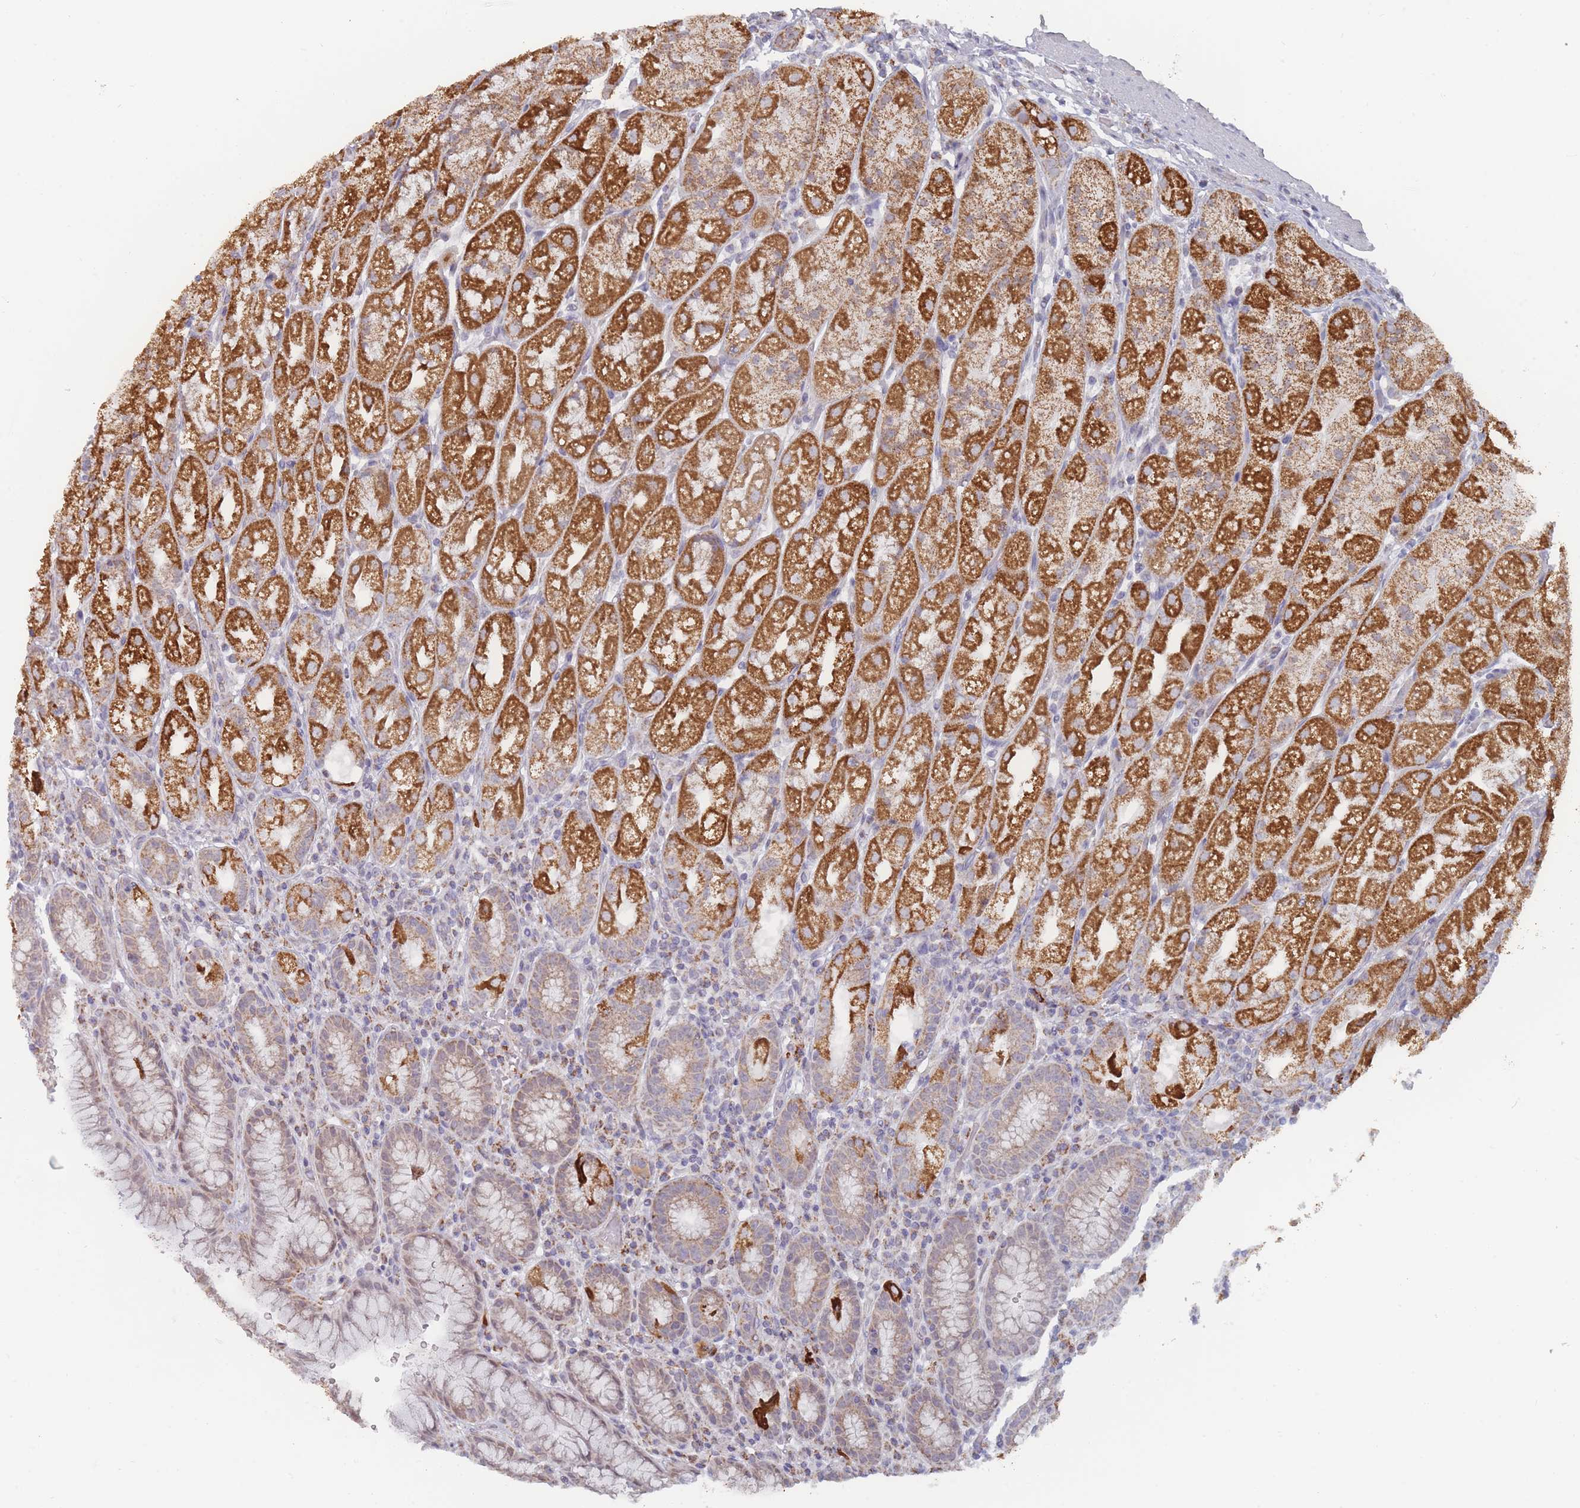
{"staining": {"intensity": "strong", "quantity": "25%-75%", "location": "cytoplasmic/membranous"}, "tissue": "stomach", "cell_type": "Glandular cells", "image_type": "normal", "snomed": [{"axis": "morphology", "description": "Normal tissue, NOS"}, {"axis": "topography", "description": "Stomach, upper"}], "caption": "Immunohistochemistry of benign human stomach displays high levels of strong cytoplasmic/membranous expression in about 25%-75% of glandular cells.", "gene": "TRARG1", "patient": {"sex": "male", "age": 52}}